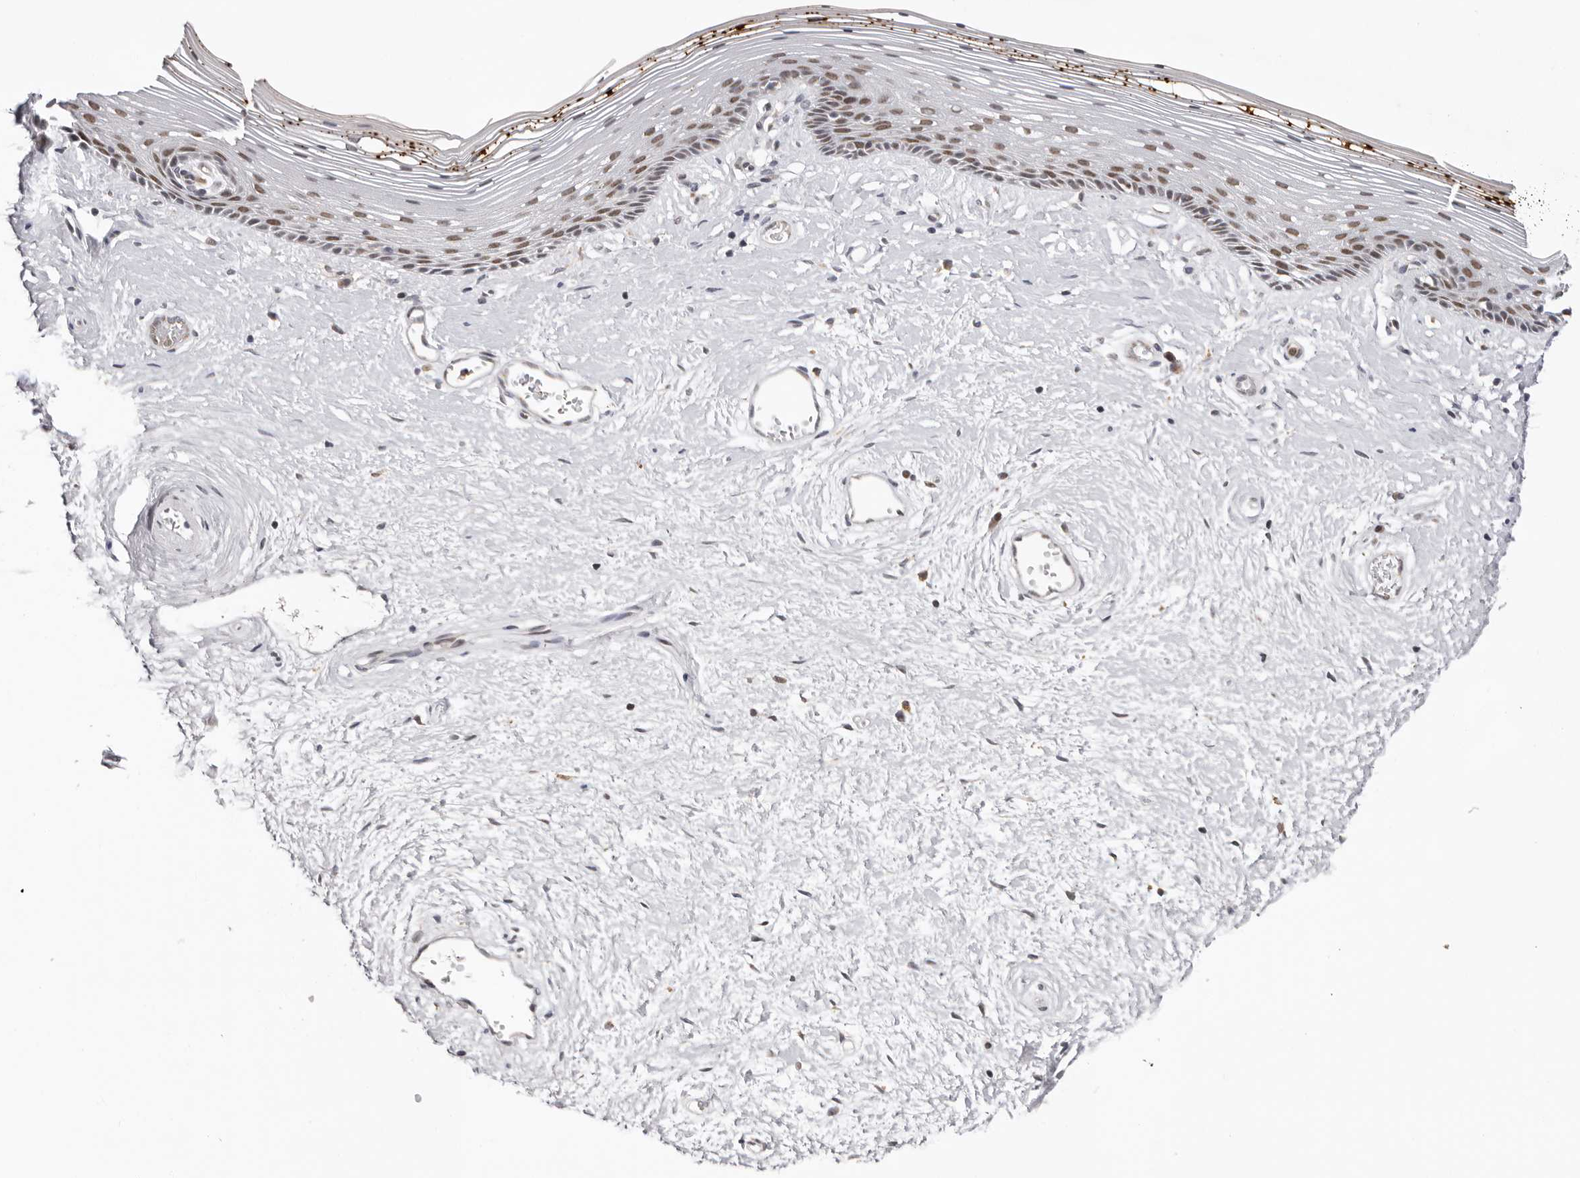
{"staining": {"intensity": "moderate", "quantity": "<25%", "location": "nuclear"}, "tissue": "vagina", "cell_type": "Squamous epithelial cells", "image_type": "normal", "snomed": [{"axis": "morphology", "description": "Normal tissue, NOS"}, {"axis": "topography", "description": "Vagina"}], "caption": "Vagina stained for a protein shows moderate nuclear positivity in squamous epithelial cells. (DAB (3,3'-diaminobenzidine) IHC, brown staining for protein, blue staining for nuclei).", "gene": "KIF2B", "patient": {"sex": "female", "age": 46}}